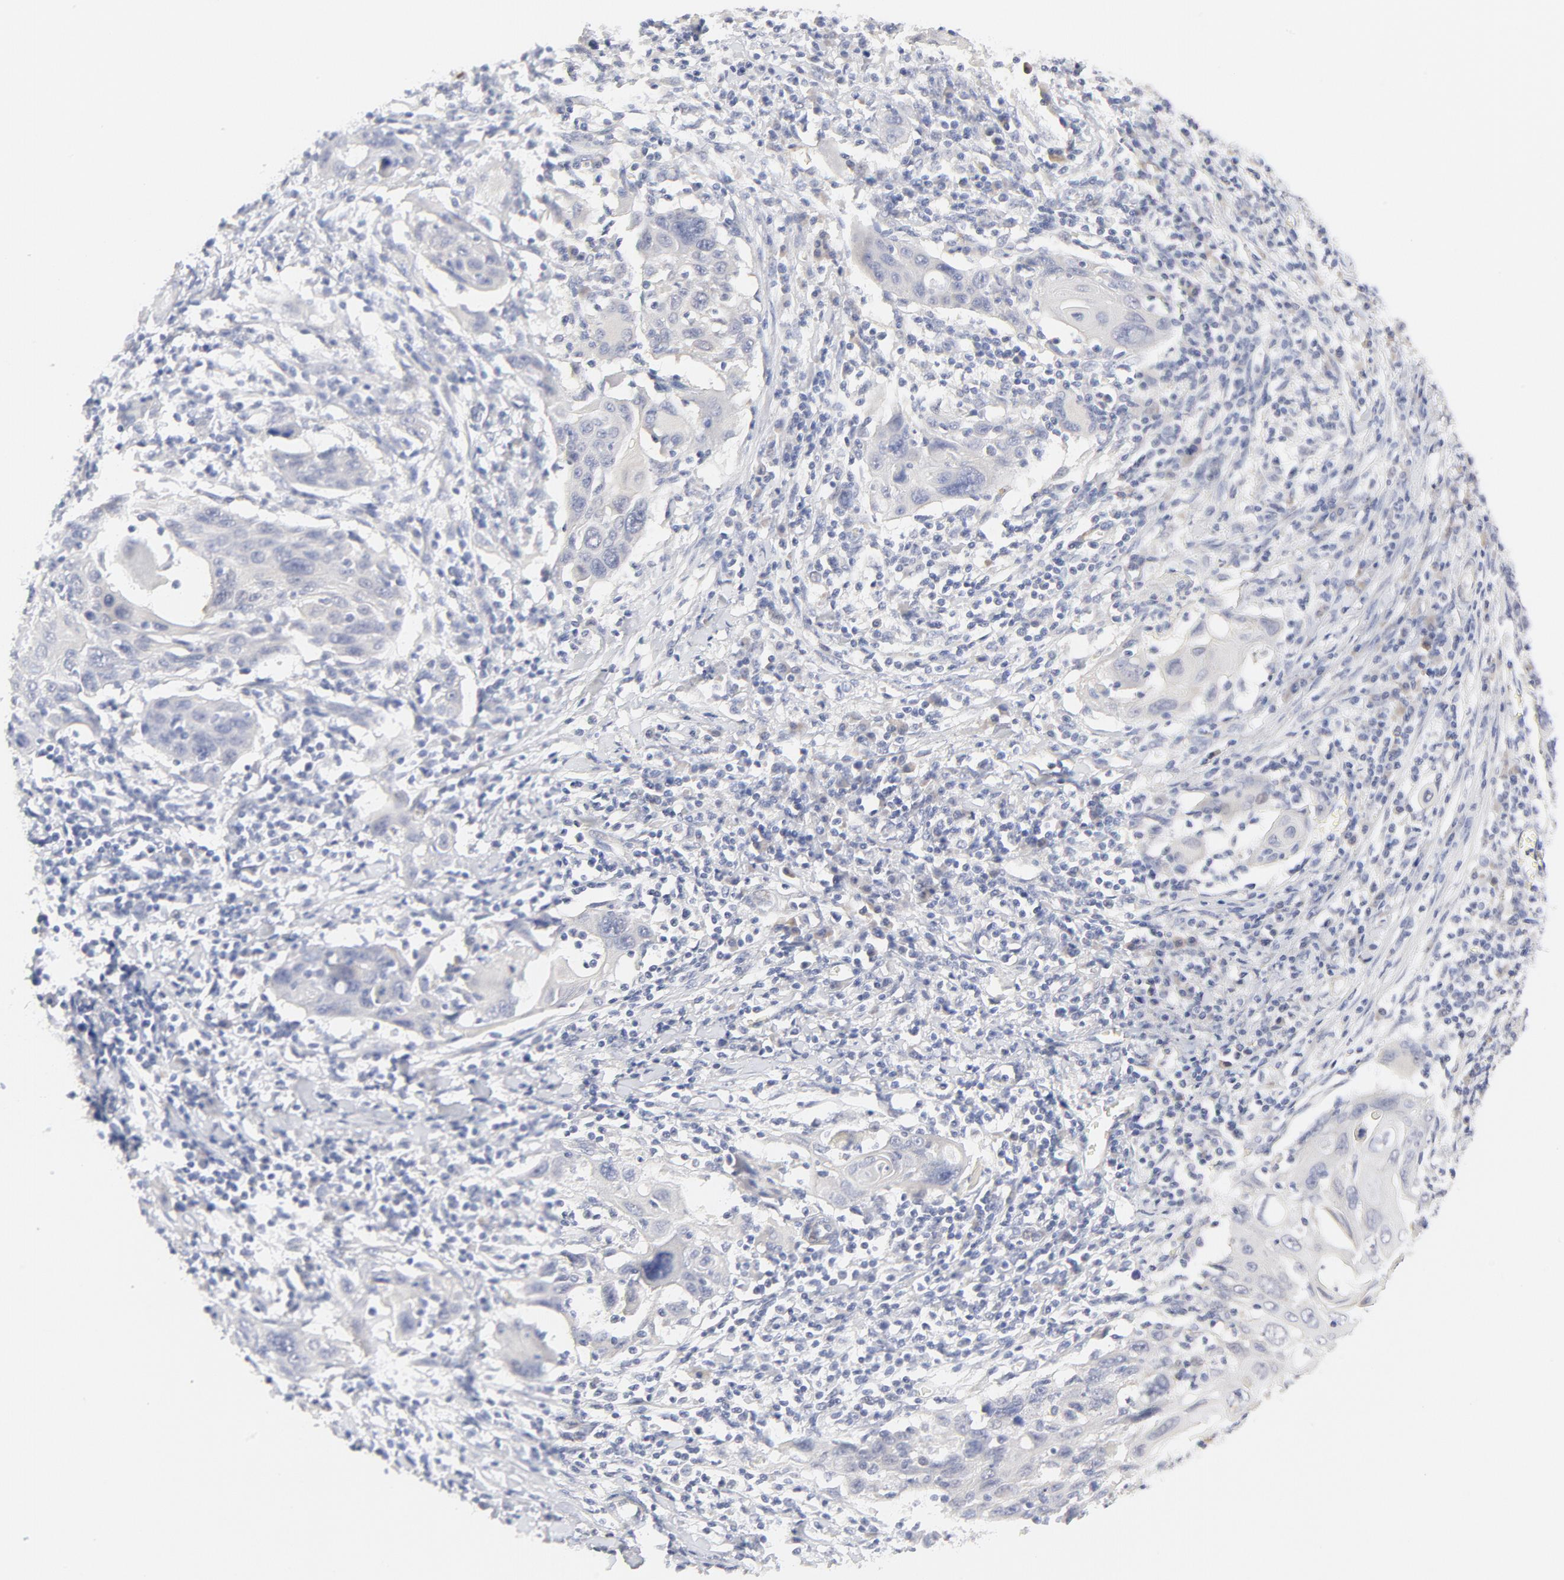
{"staining": {"intensity": "negative", "quantity": "none", "location": "none"}, "tissue": "cervical cancer", "cell_type": "Tumor cells", "image_type": "cancer", "snomed": [{"axis": "morphology", "description": "Squamous cell carcinoma, NOS"}, {"axis": "topography", "description": "Cervix"}], "caption": "This image is of cervical squamous cell carcinoma stained with immunohistochemistry to label a protein in brown with the nuclei are counter-stained blue. There is no positivity in tumor cells. Nuclei are stained in blue.", "gene": "NKX2-2", "patient": {"sex": "female", "age": 54}}